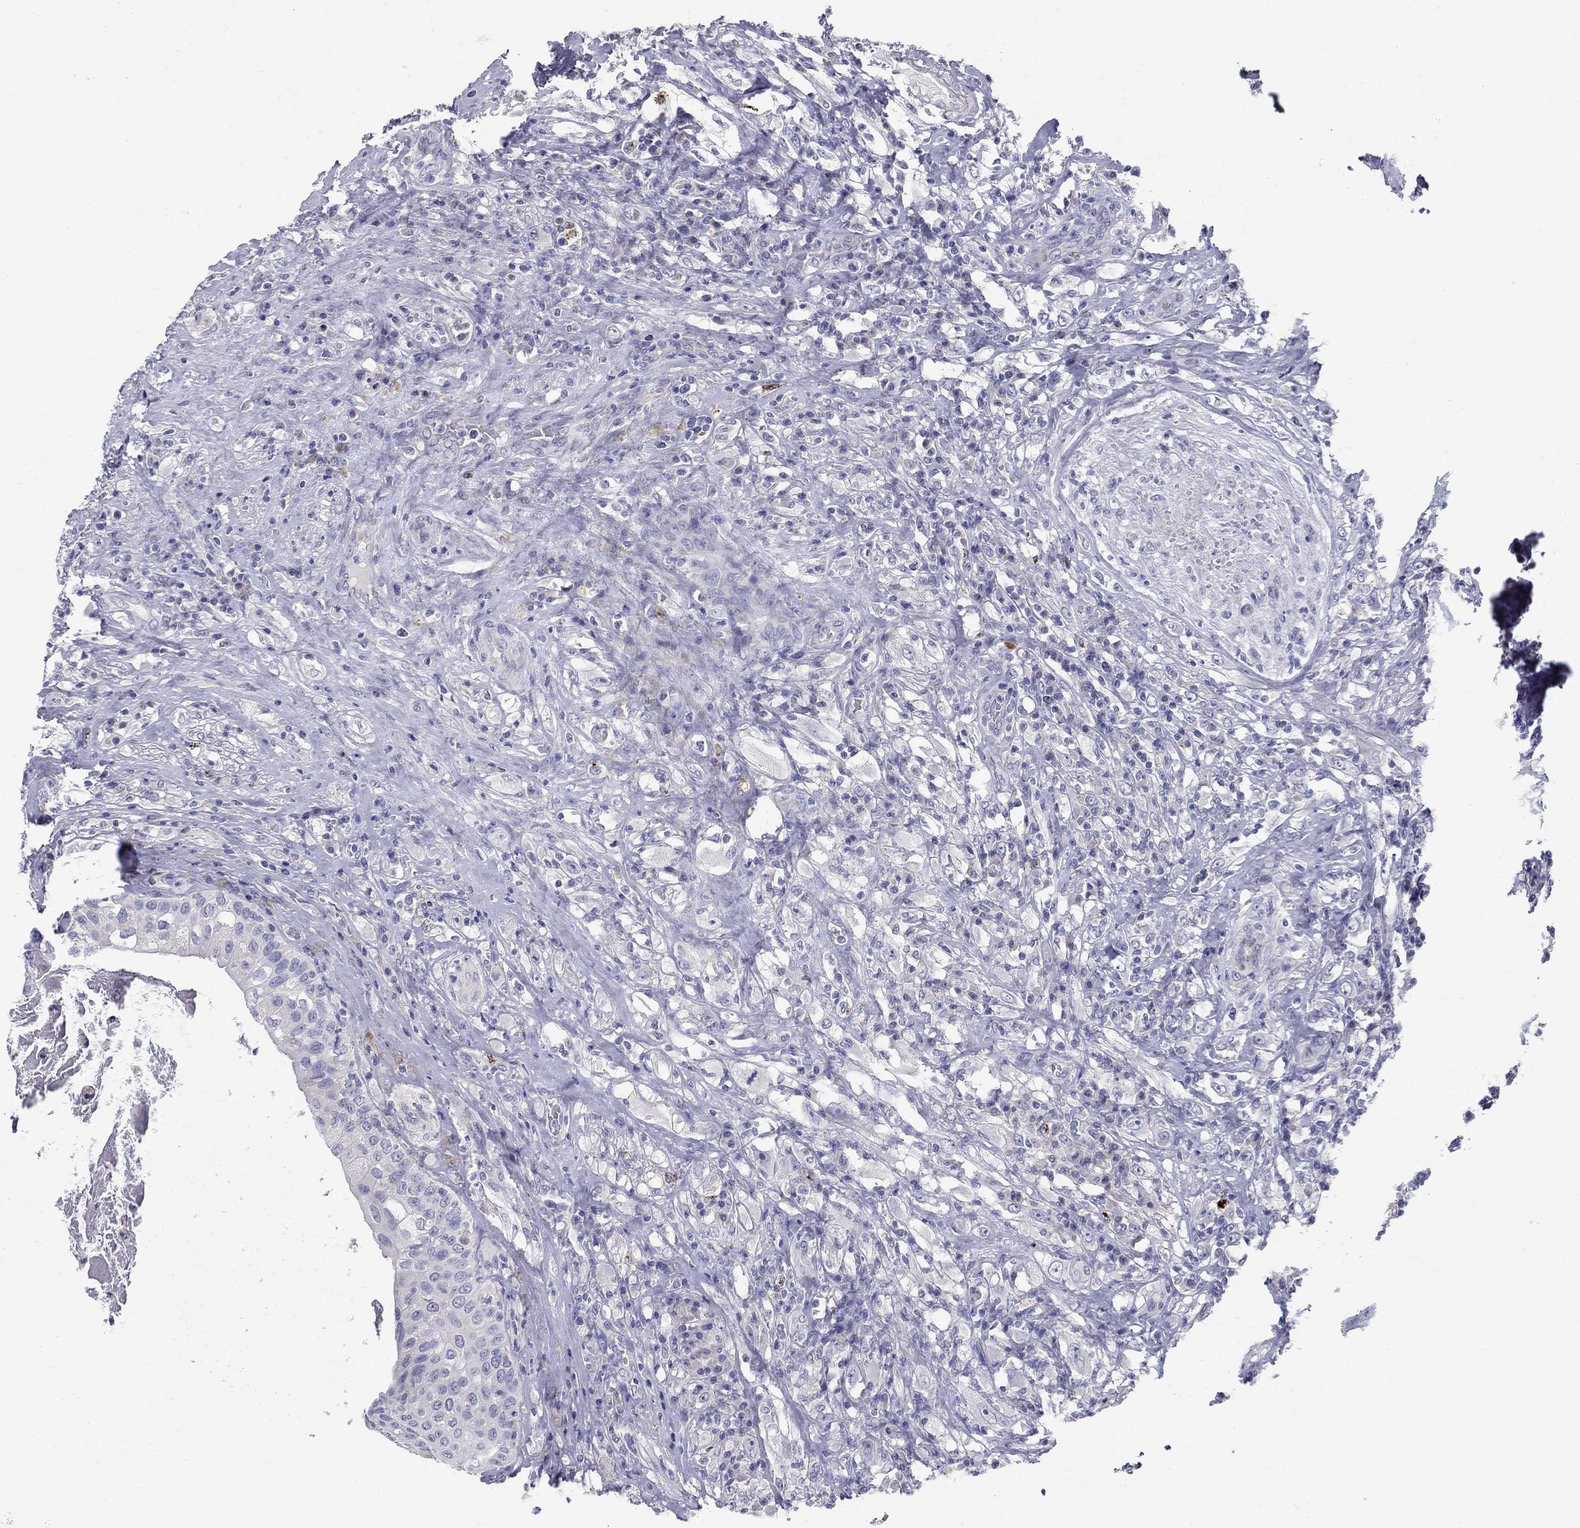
{"staining": {"intensity": "negative", "quantity": "none", "location": "none"}, "tissue": "testis cancer", "cell_type": "Tumor cells", "image_type": "cancer", "snomed": [{"axis": "morphology", "description": "Necrosis, NOS"}, {"axis": "morphology", "description": "Carcinoma, Embryonal, NOS"}, {"axis": "topography", "description": "Testis"}], "caption": "Immunohistochemistry histopathology image of neoplastic tissue: testis embryonal carcinoma stained with DAB (3,3'-diaminobenzidine) exhibits no significant protein staining in tumor cells.", "gene": "TP53TG5", "patient": {"sex": "male", "age": 19}}